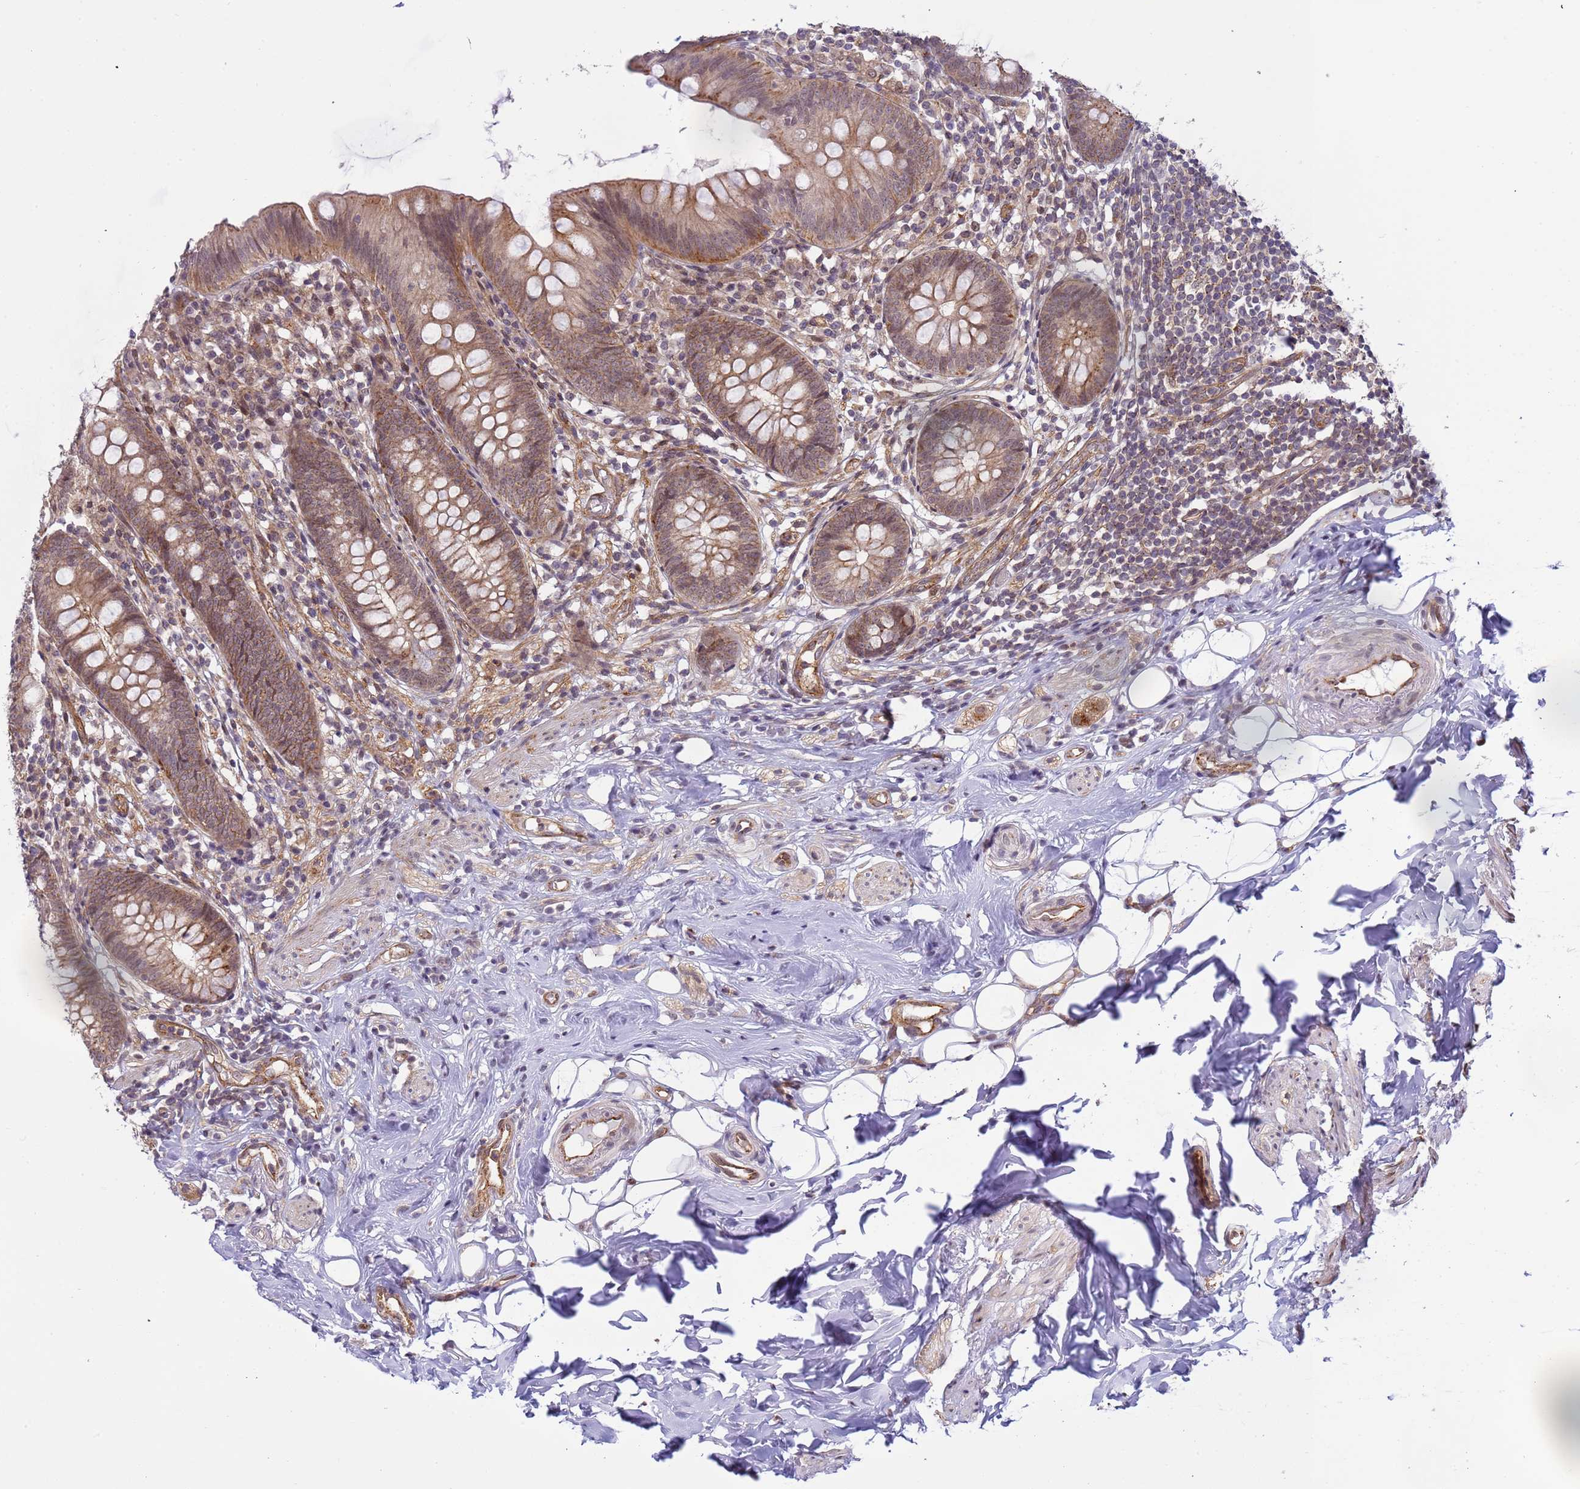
{"staining": {"intensity": "weak", "quantity": "25%-75%", "location": "cytoplasmic/membranous"}, "tissue": "appendix", "cell_type": "Glandular cells", "image_type": "normal", "snomed": [{"axis": "morphology", "description": "Normal tissue, NOS"}, {"axis": "topography", "description": "Appendix"}], "caption": "Appendix was stained to show a protein in brown. There is low levels of weak cytoplasmic/membranous staining in approximately 25%-75% of glandular cells.", "gene": "EMC2", "patient": {"sex": "female", "age": 62}}